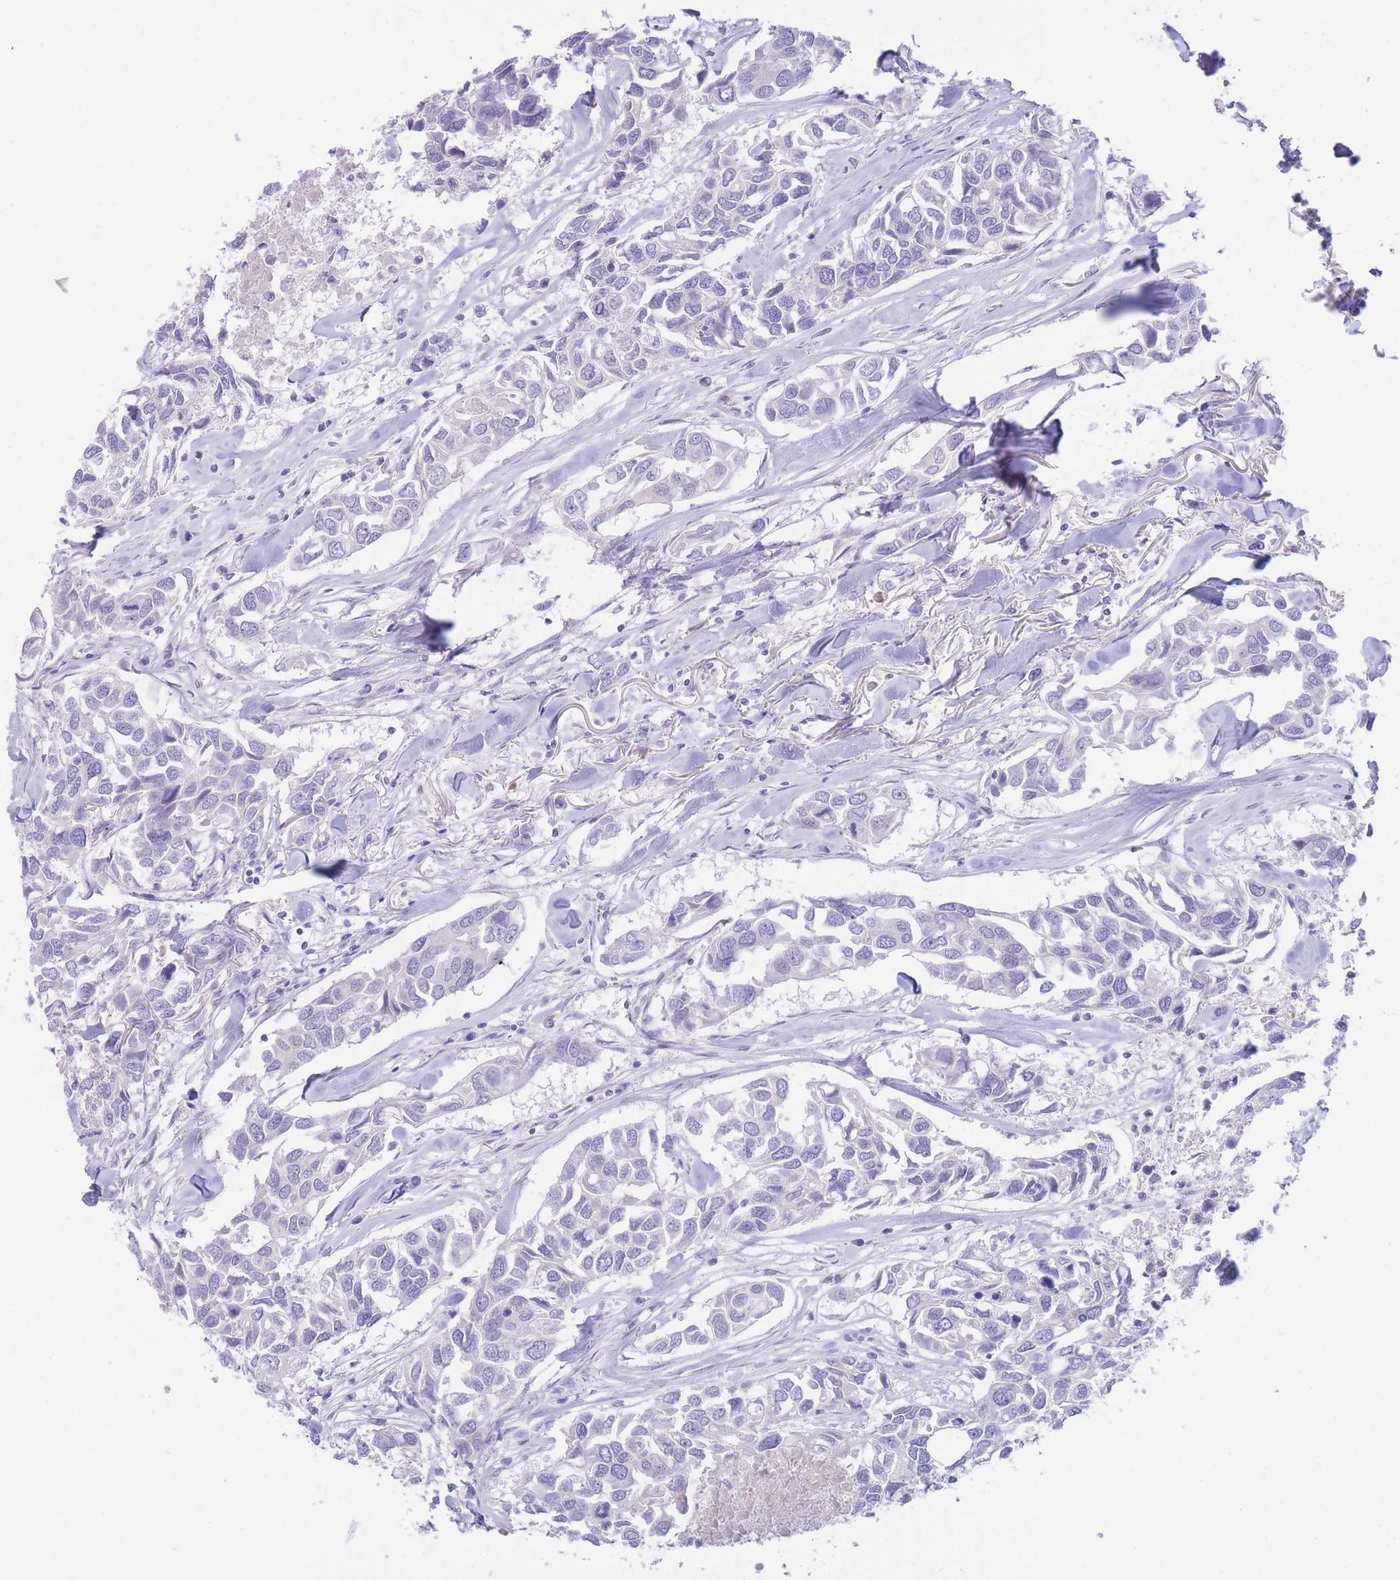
{"staining": {"intensity": "negative", "quantity": "none", "location": "none"}, "tissue": "breast cancer", "cell_type": "Tumor cells", "image_type": "cancer", "snomed": [{"axis": "morphology", "description": "Duct carcinoma"}, {"axis": "topography", "description": "Breast"}], "caption": "Immunohistochemical staining of breast invasive ductal carcinoma demonstrates no significant staining in tumor cells.", "gene": "SSUH2", "patient": {"sex": "female", "age": 83}}